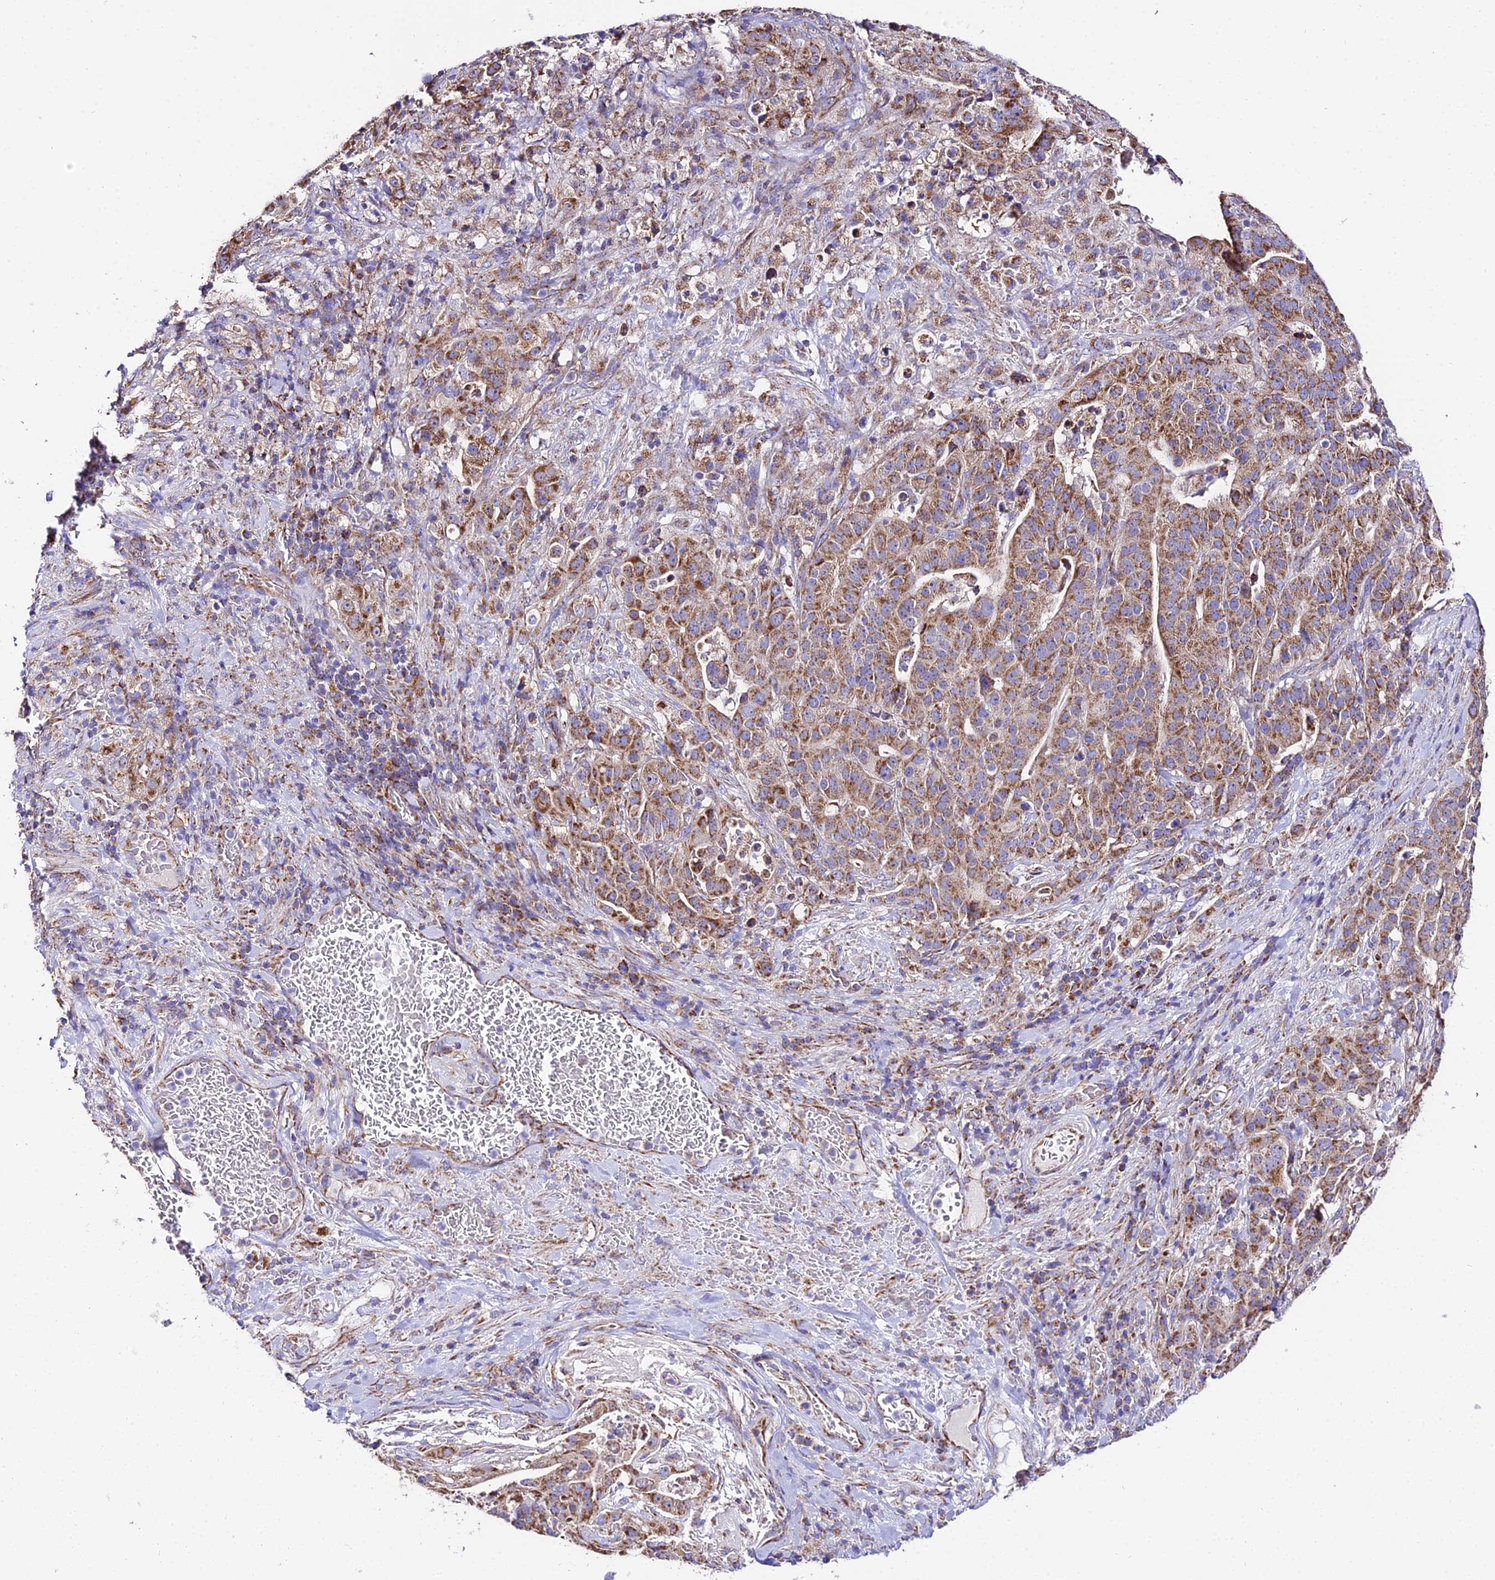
{"staining": {"intensity": "moderate", "quantity": ">75%", "location": "cytoplasmic/membranous"}, "tissue": "stomach cancer", "cell_type": "Tumor cells", "image_type": "cancer", "snomed": [{"axis": "morphology", "description": "Adenocarcinoma, NOS"}, {"axis": "topography", "description": "Stomach"}], "caption": "DAB immunohistochemical staining of human stomach adenocarcinoma shows moderate cytoplasmic/membranous protein expression in approximately >75% of tumor cells.", "gene": "OCIAD1", "patient": {"sex": "male", "age": 48}}